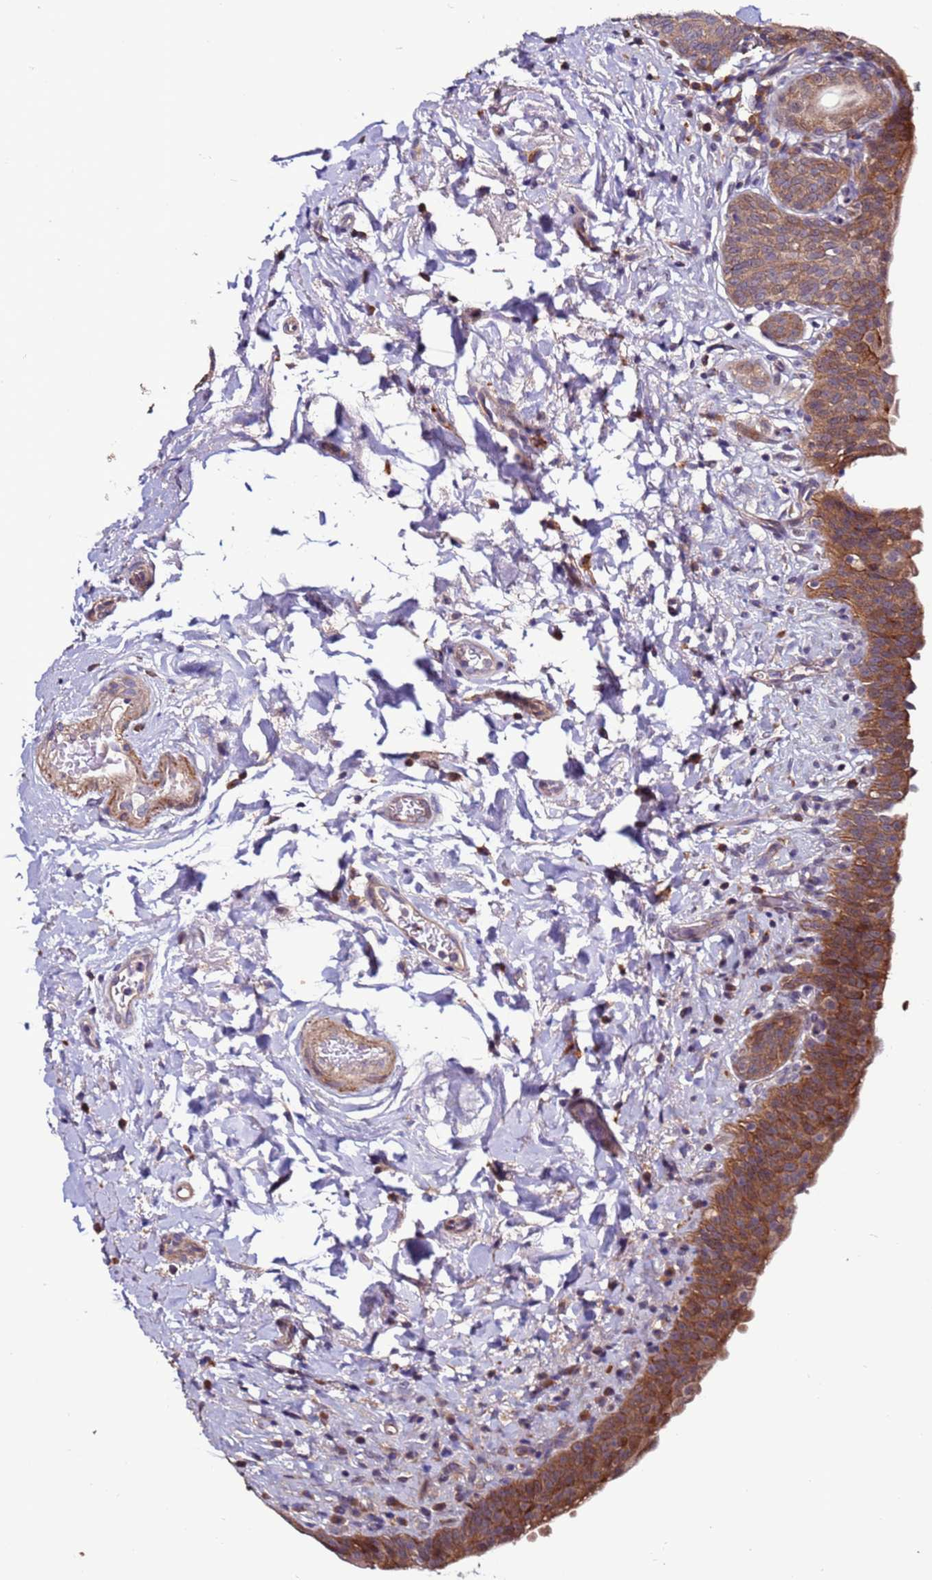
{"staining": {"intensity": "moderate", "quantity": ">75%", "location": "cytoplasmic/membranous"}, "tissue": "urinary bladder", "cell_type": "Urothelial cells", "image_type": "normal", "snomed": [{"axis": "morphology", "description": "Normal tissue, NOS"}, {"axis": "topography", "description": "Urinary bladder"}], "caption": "Urinary bladder was stained to show a protein in brown. There is medium levels of moderate cytoplasmic/membranous staining in approximately >75% of urothelial cells. Using DAB (3,3'-diaminobenzidine) (brown) and hematoxylin (blue) stains, captured at high magnification using brightfield microscopy.", "gene": "GAREM1", "patient": {"sex": "male", "age": 83}}